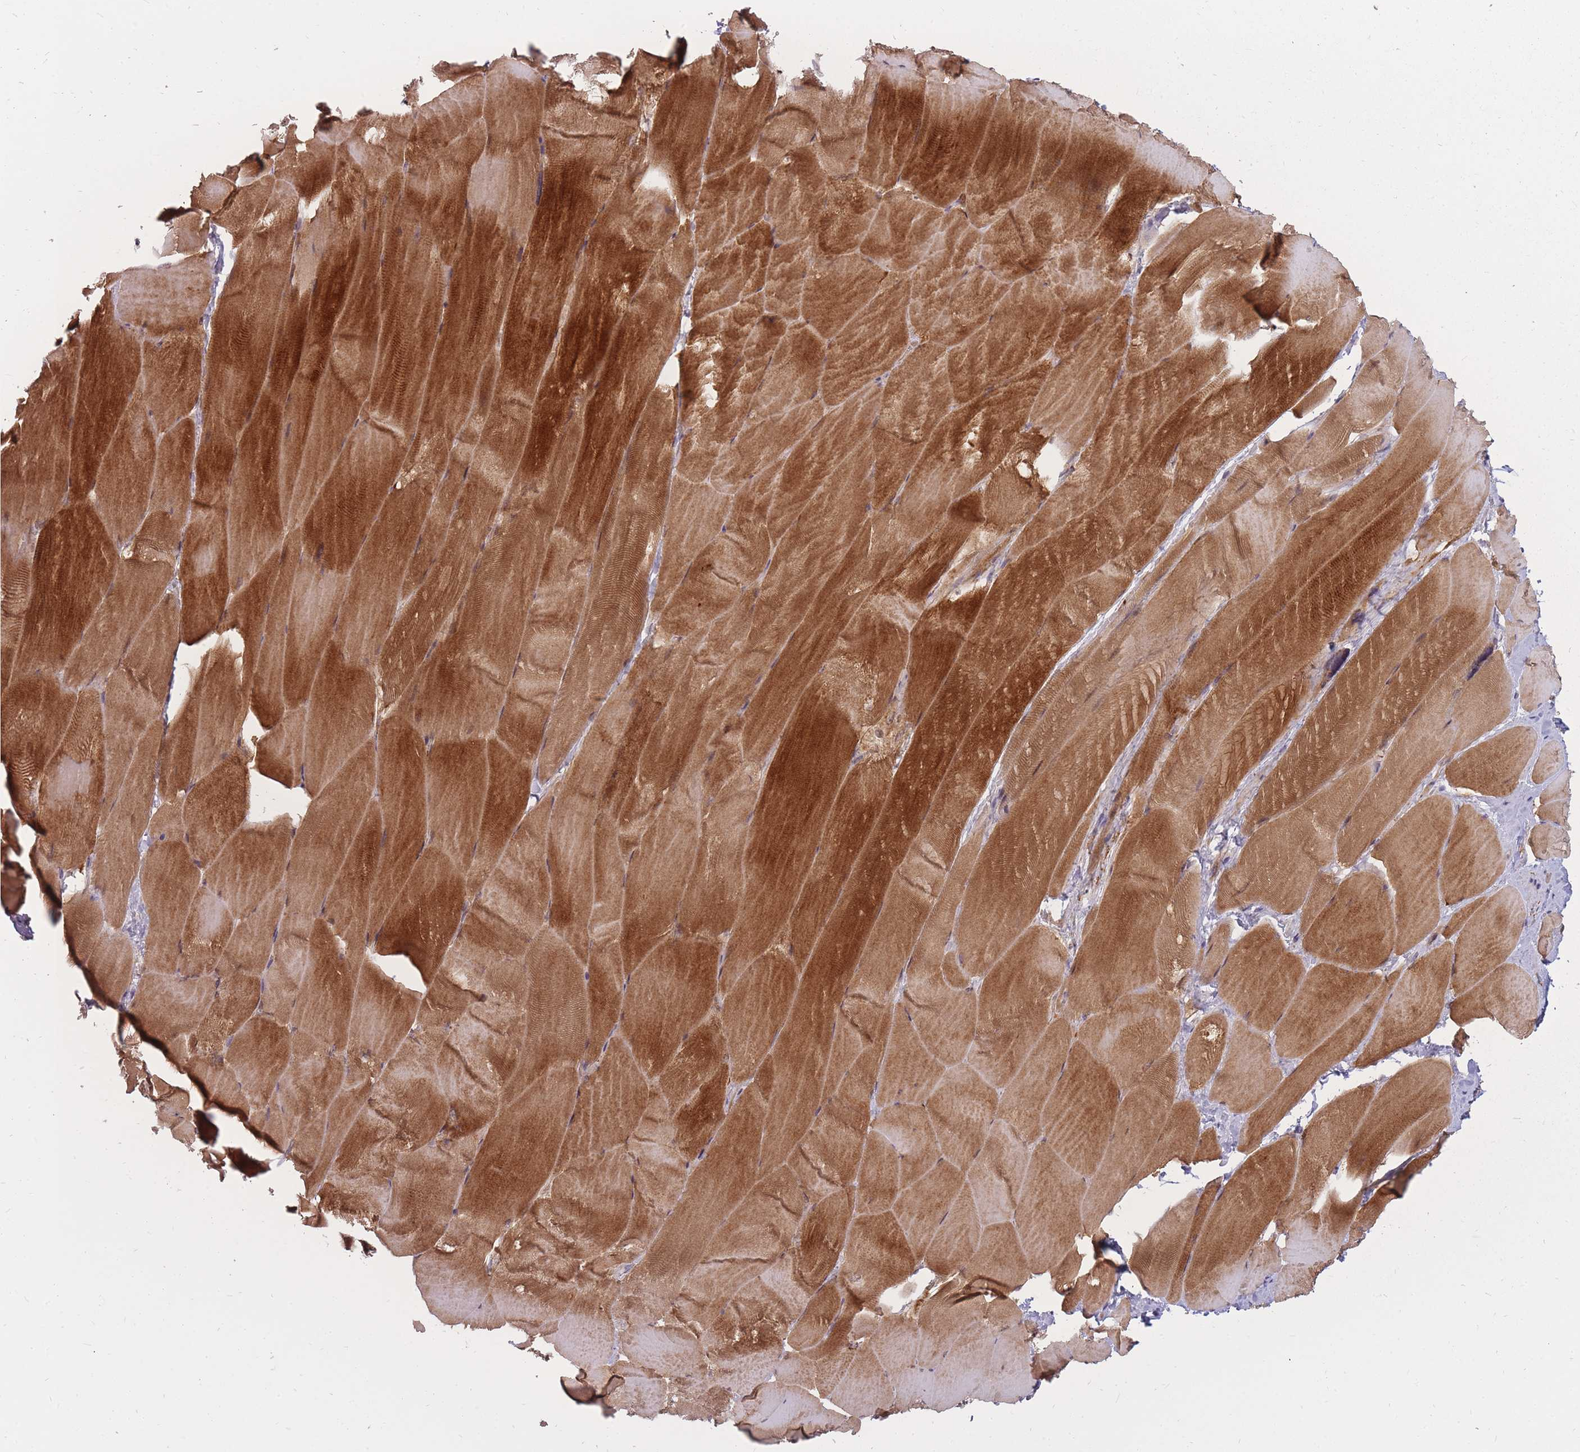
{"staining": {"intensity": "strong", "quantity": "25%-75%", "location": "cytoplasmic/membranous"}, "tissue": "skeletal muscle", "cell_type": "Myocytes", "image_type": "normal", "snomed": [{"axis": "morphology", "description": "Normal tissue, NOS"}, {"axis": "topography", "description": "Skeletal muscle"}], "caption": "Protein staining of unremarkable skeletal muscle exhibits strong cytoplasmic/membranous staining in about 25%-75% of myocytes.", "gene": "POM121C", "patient": {"sex": "female", "age": 64}}